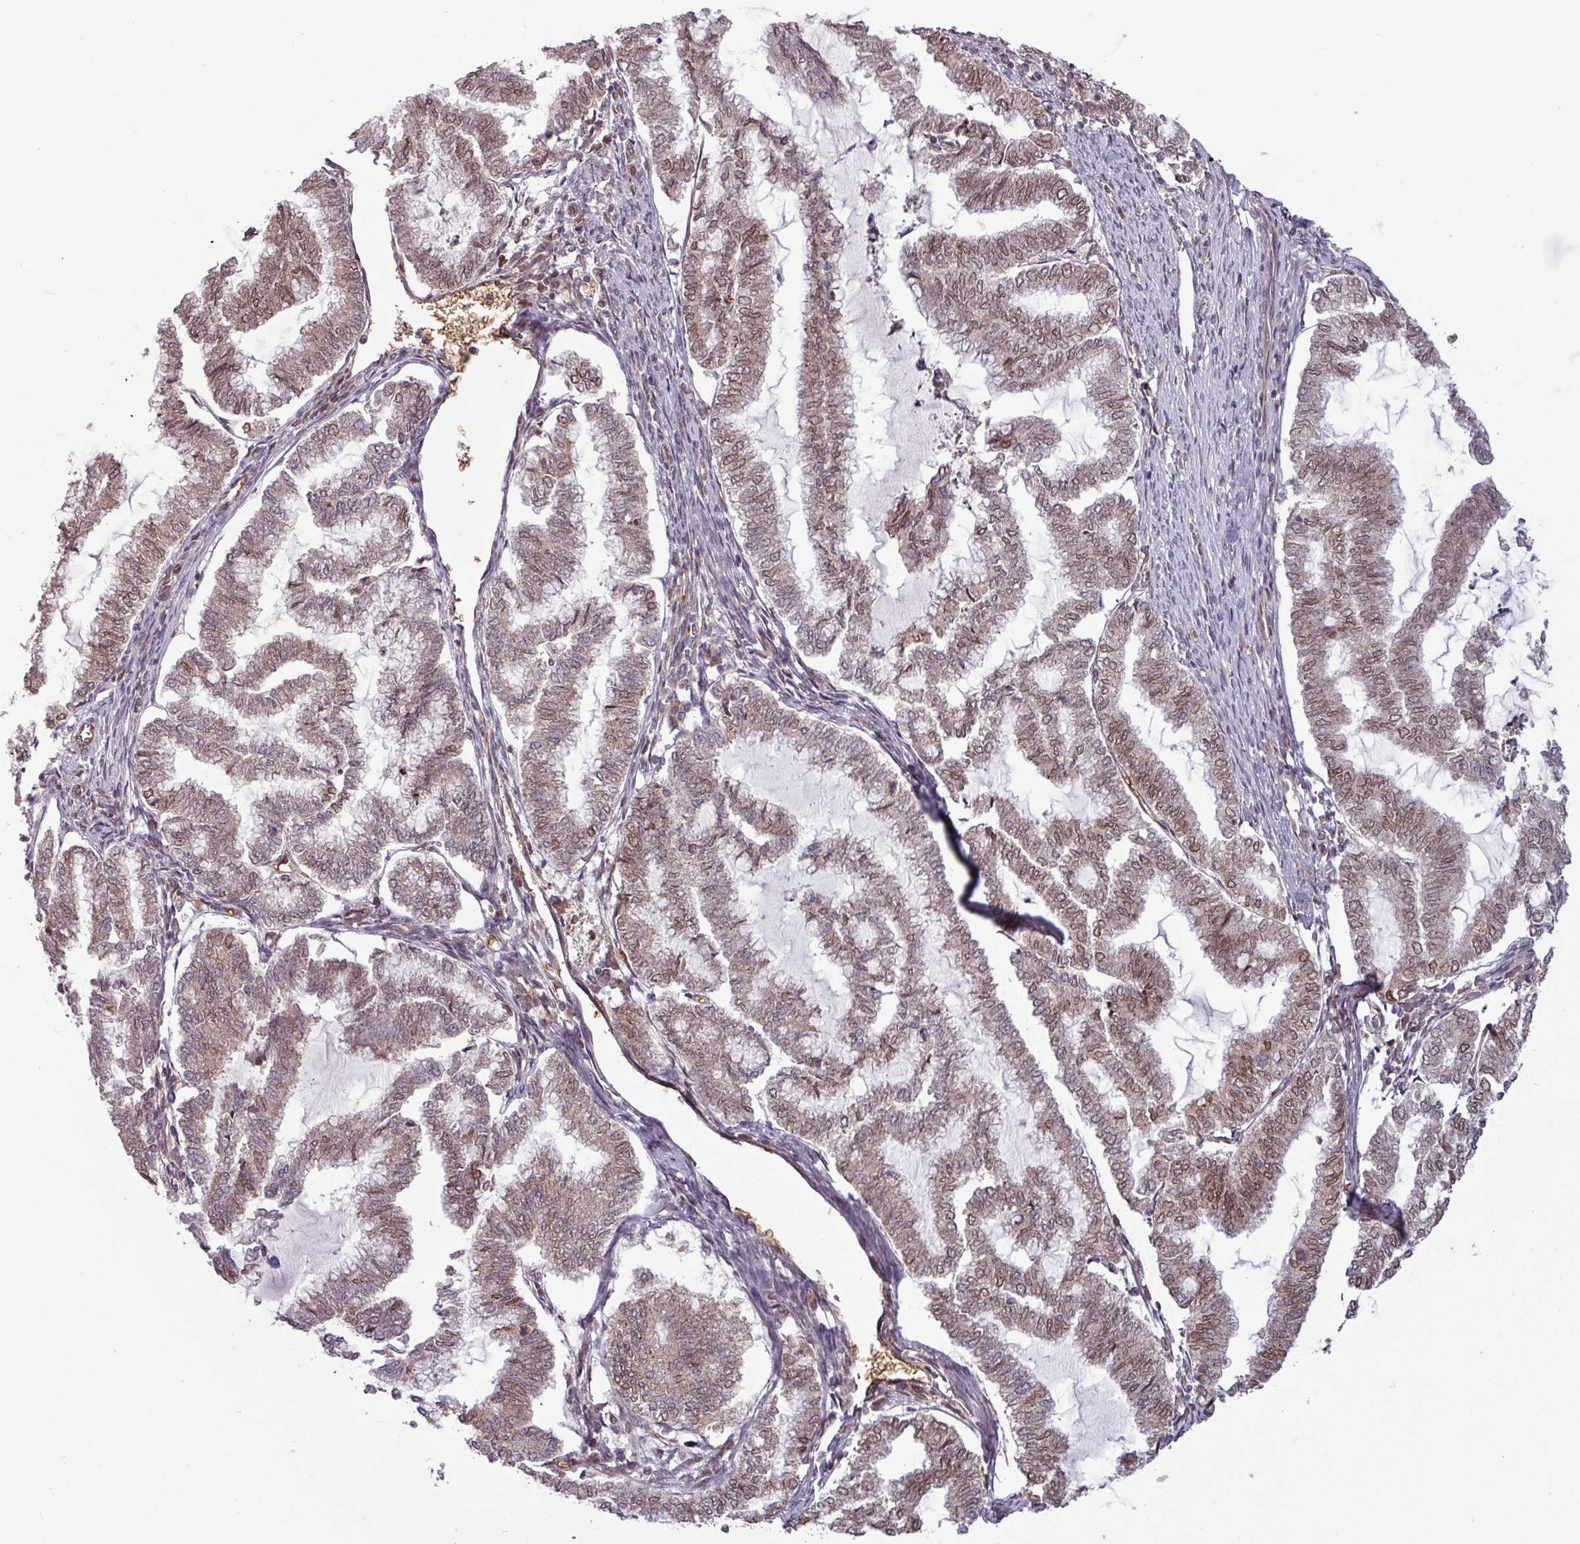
{"staining": {"intensity": "moderate", "quantity": ">75%", "location": "cytoplasmic/membranous,nuclear"}, "tissue": "endometrial cancer", "cell_type": "Tumor cells", "image_type": "cancer", "snomed": [{"axis": "morphology", "description": "Adenocarcinoma, NOS"}, {"axis": "topography", "description": "Endometrium"}], "caption": "Protein expression by IHC exhibits moderate cytoplasmic/membranous and nuclear positivity in approximately >75% of tumor cells in endometrial cancer.", "gene": "RBM4B", "patient": {"sex": "female", "age": 79}}